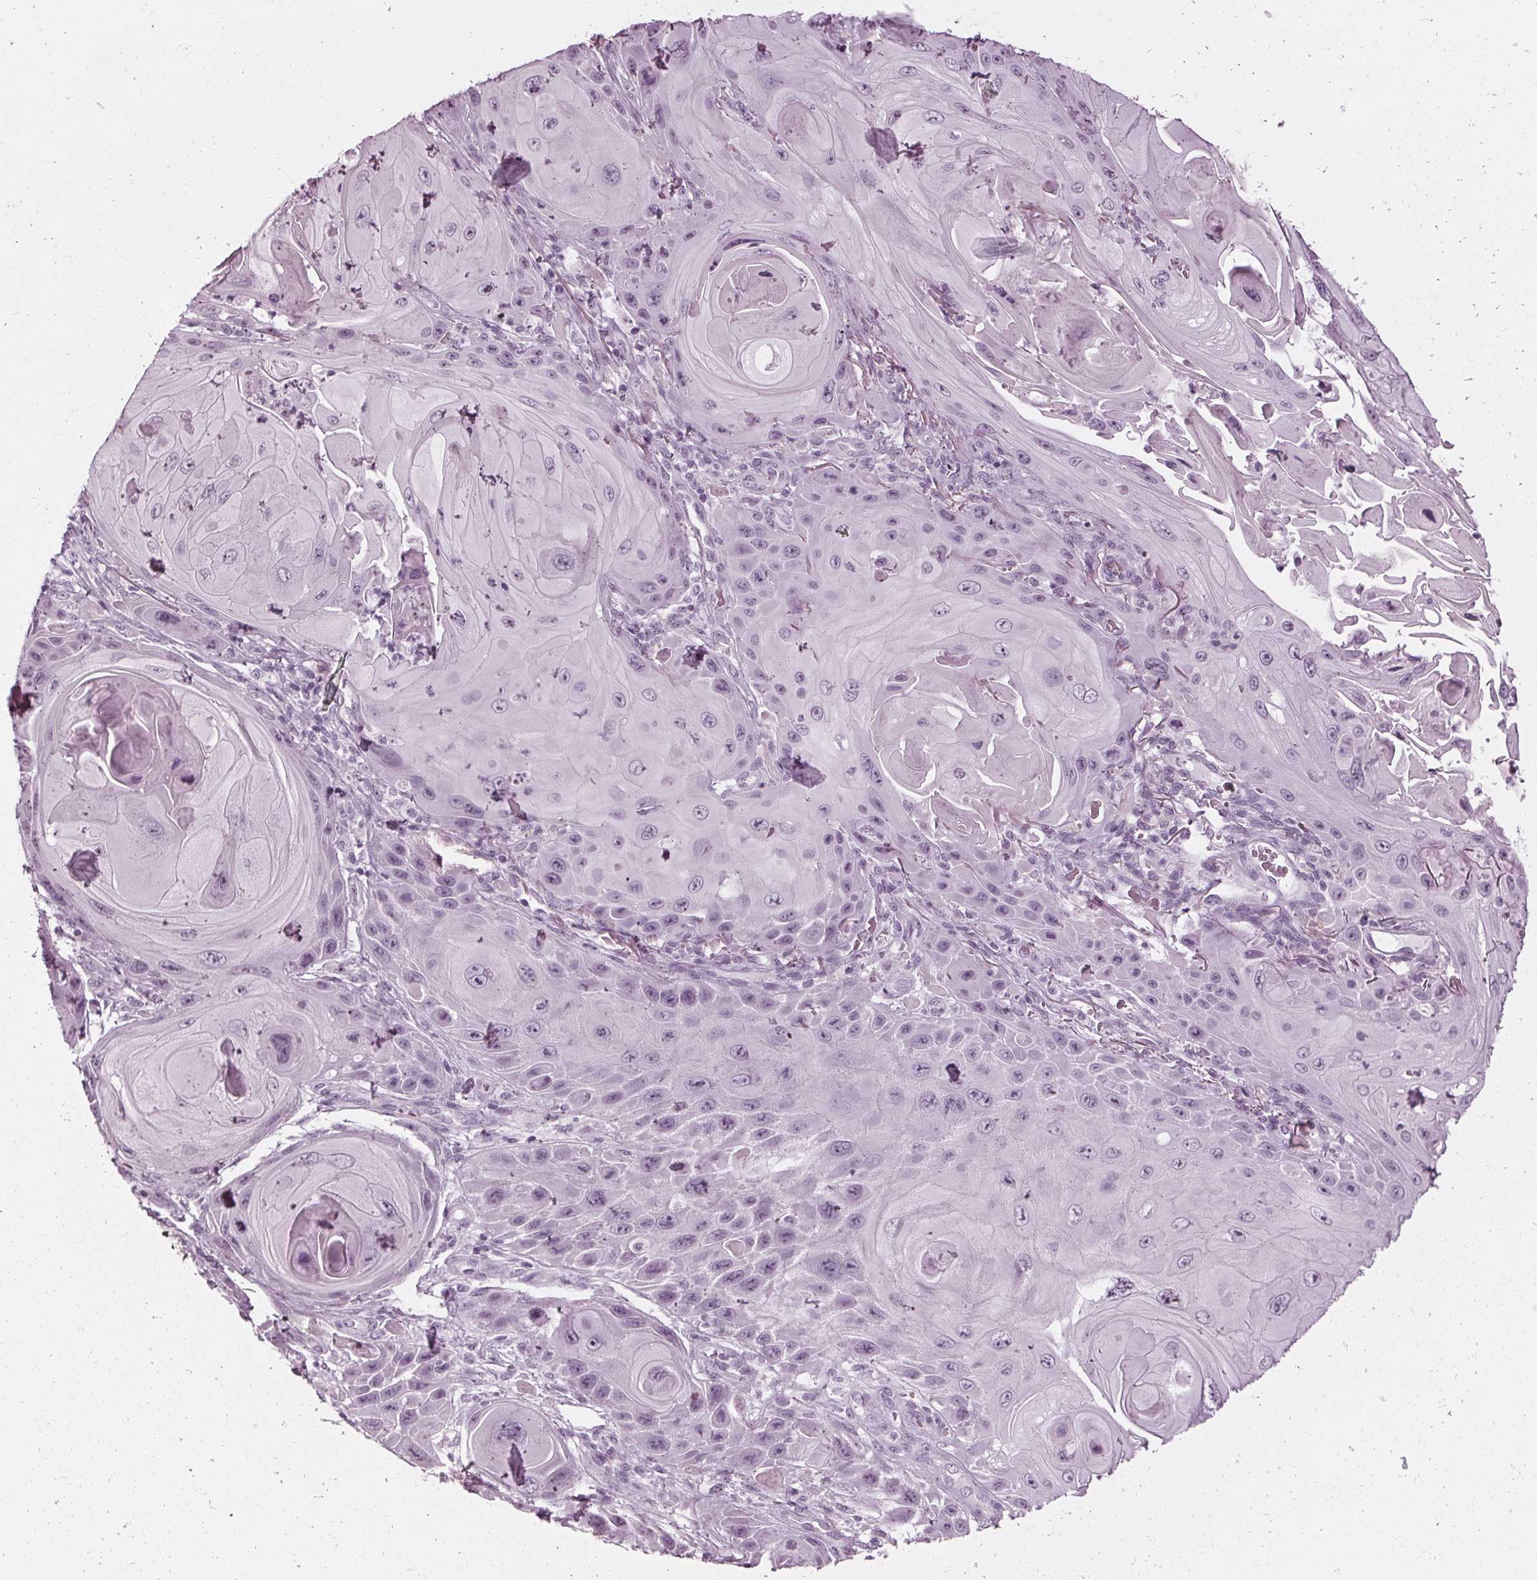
{"staining": {"intensity": "negative", "quantity": "none", "location": "none"}, "tissue": "skin cancer", "cell_type": "Tumor cells", "image_type": "cancer", "snomed": [{"axis": "morphology", "description": "Squamous cell carcinoma, NOS"}, {"axis": "topography", "description": "Skin"}], "caption": "An immunohistochemistry image of squamous cell carcinoma (skin) is shown. There is no staining in tumor cells of squamous cell carcinoma (skin).", "gene": "KRT28", "patient": {"sex": "female", "age": 94}}